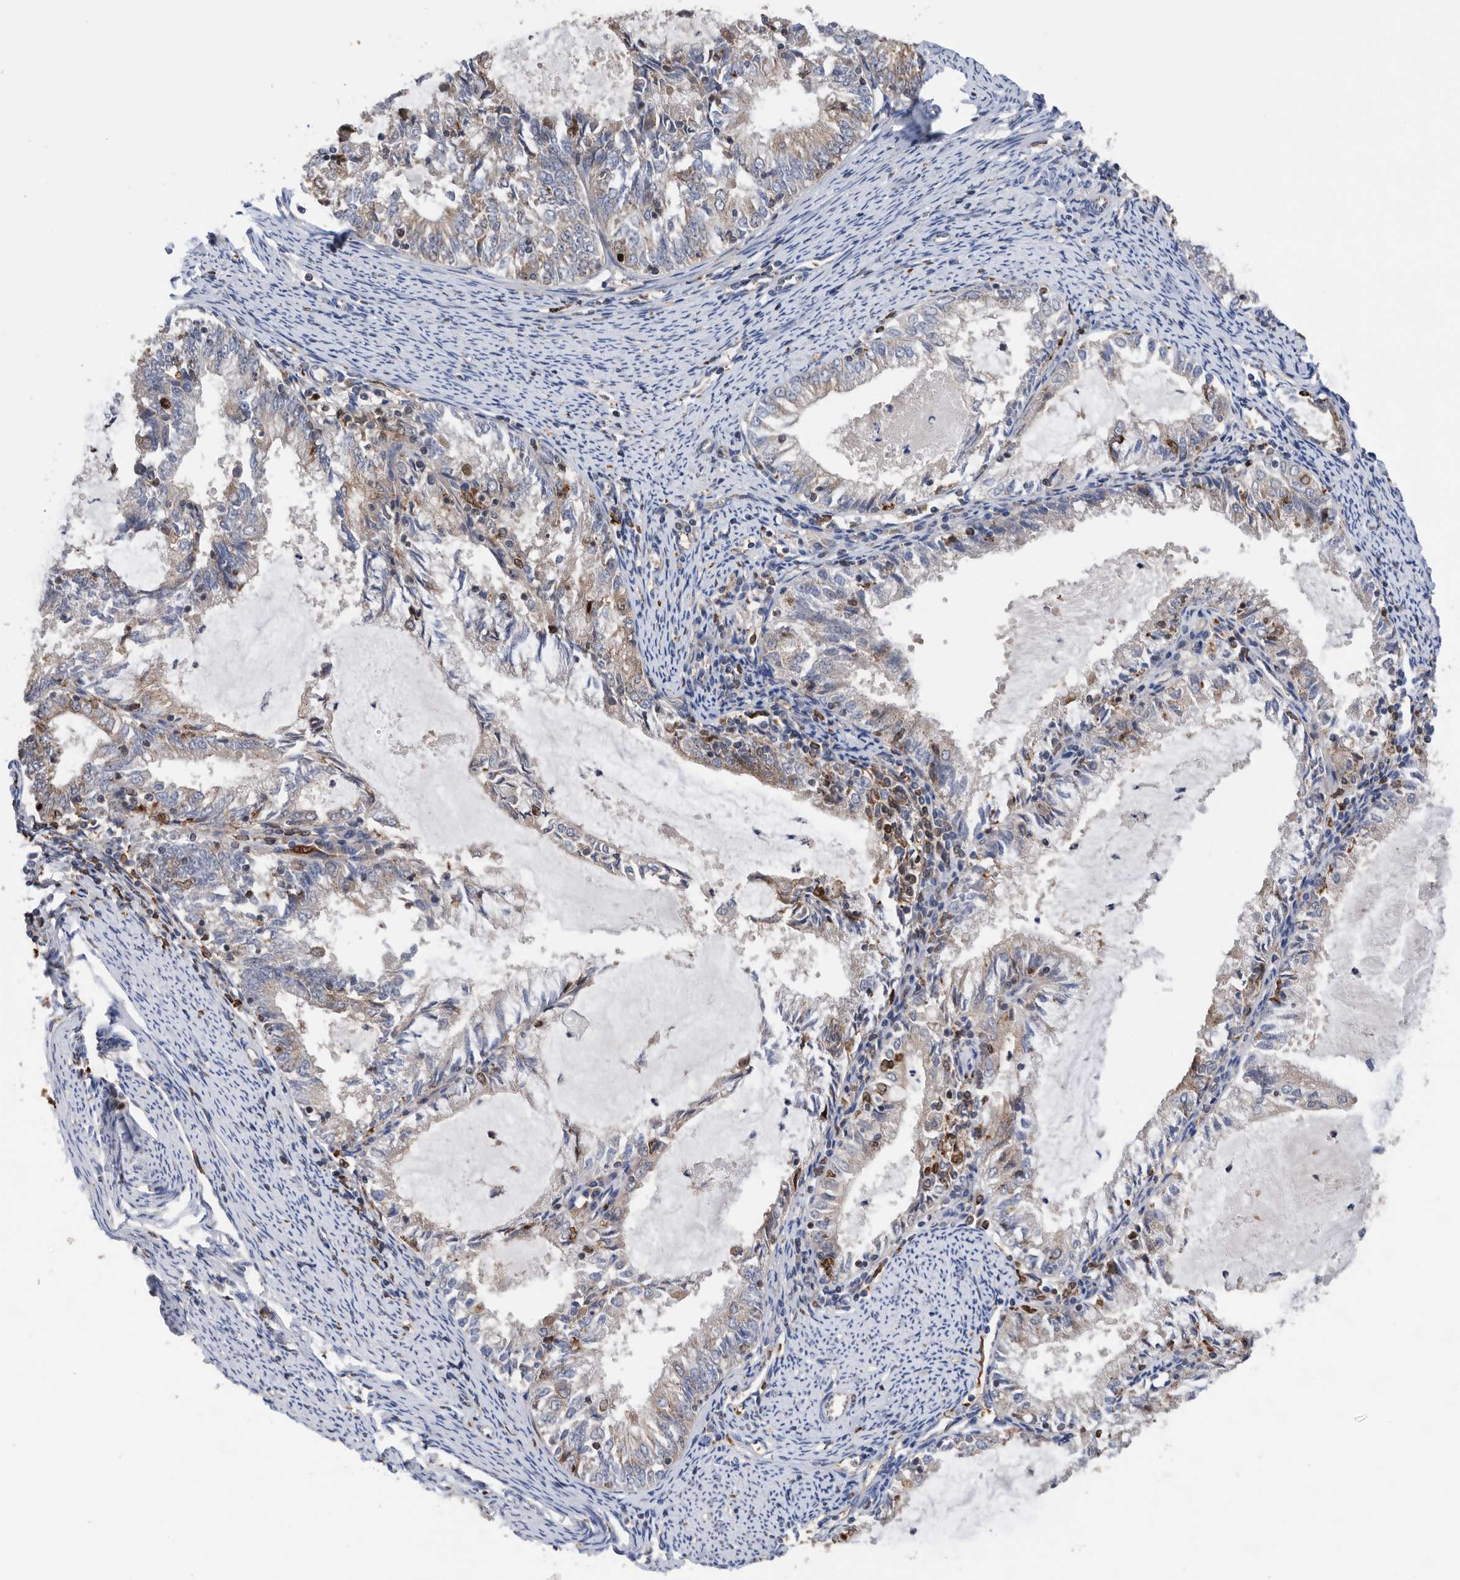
{"staining": {"intensity": "weak", "quantity": "25%-75%", "location": "cytoplasmic/membranous"}, "tissue": "endometrial cancer", "cell_type": "Tumor cells", "image_type": "cancer", "snomed": [{"axis": "morphology", "description": "Adenocarcinoma, NOS"}, {"axis": "topography", "description": "Endometrium"}], "caption": "Immunohistochemistry (IHC) (DAB (3,3'-diaminobenzidine)) staining of endometrial adenocarcinoma displays weak cytoplasmic/membranous protein expression in approximately 25%-75% of tumor cells.", "gene": "ATAD2", "patient": {"sex": "female", "age": 57}}